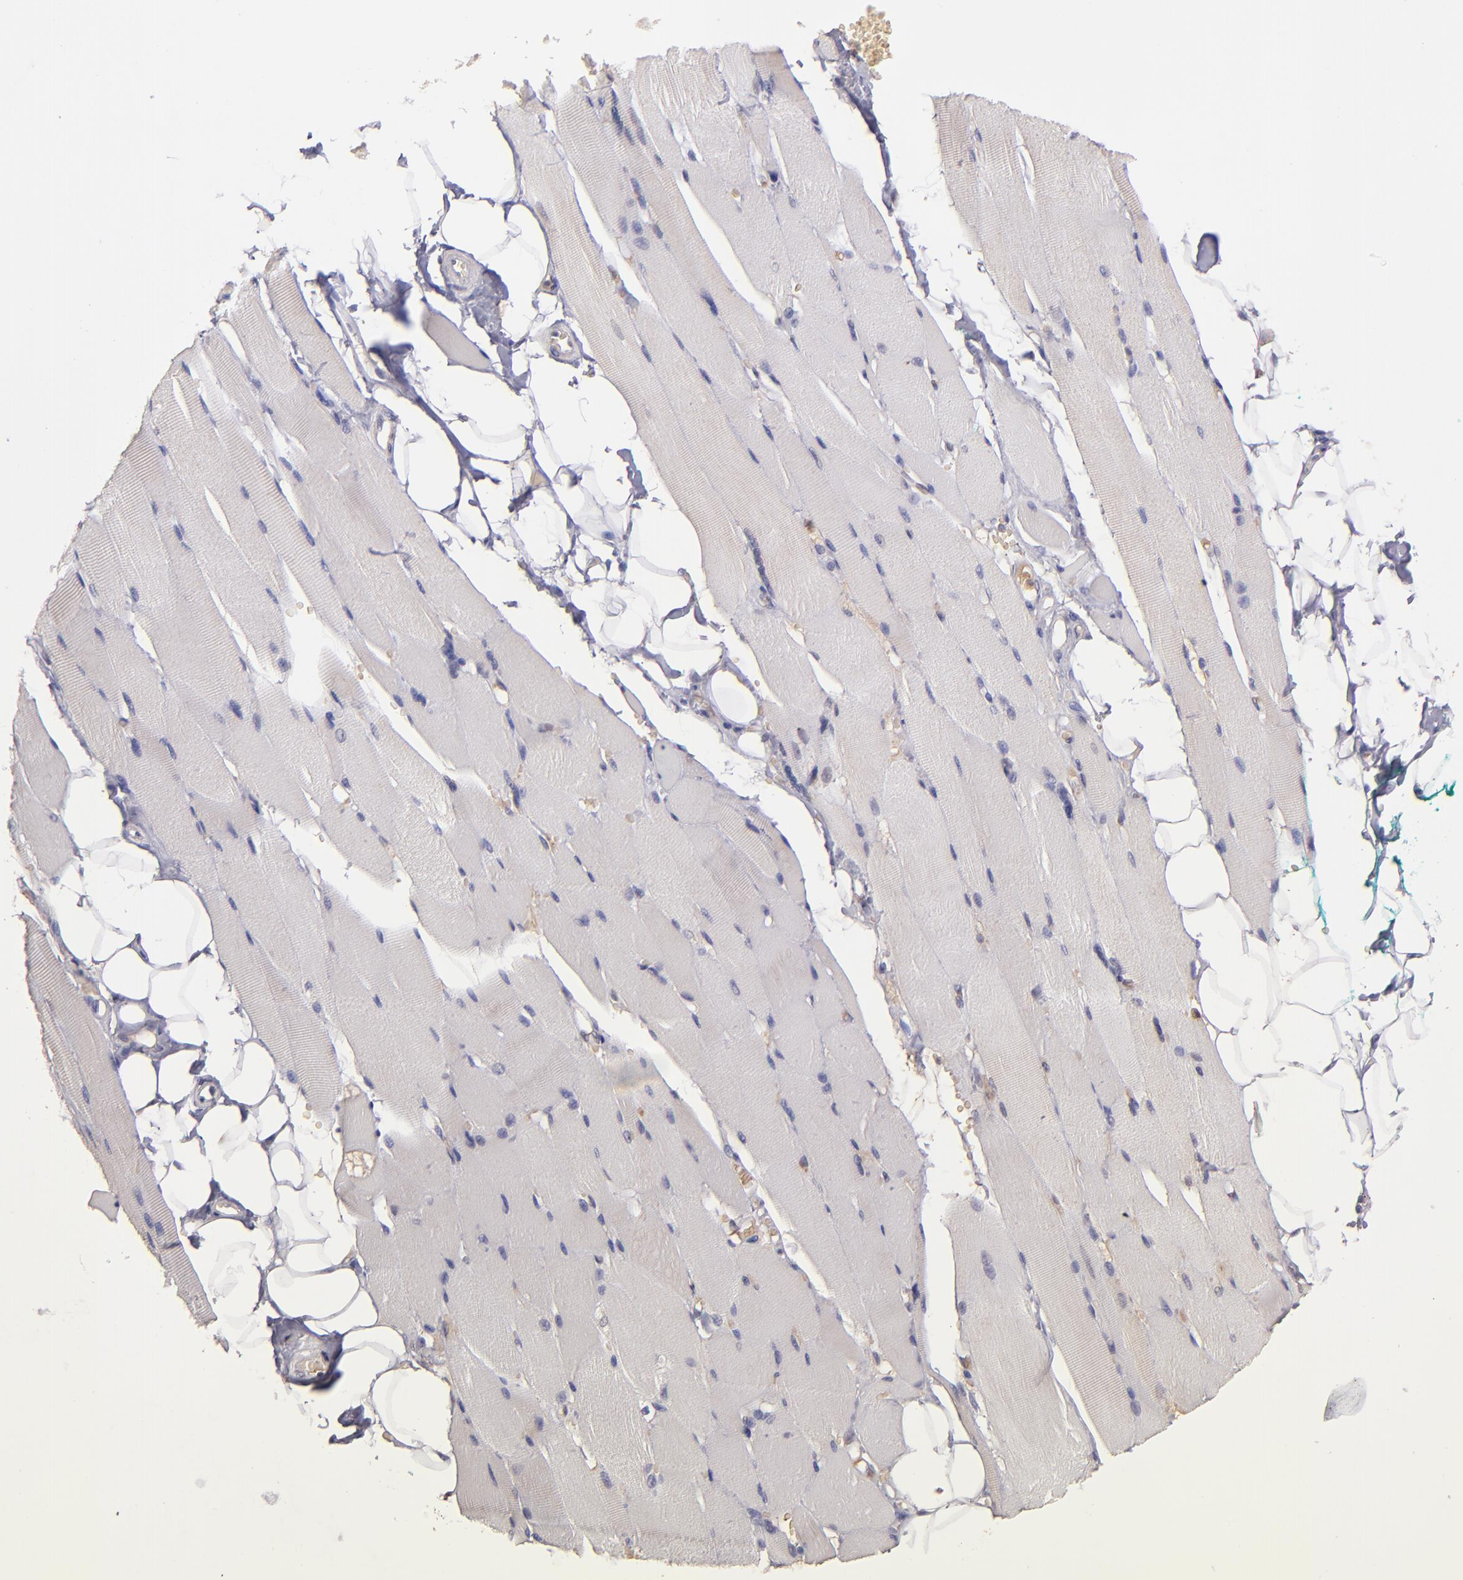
{"staining": {"intensity": "negative", "quantity": "none", "location": "none"}, "tissue": "skeletal muscle", "cell_type": "Myocytes", "image_type": "normal", "snomed": [{"axis": "morphology", "description": "Normal tissue, NOS"}, {"axis": "topography", "description": "Skeletal muscle"}, {"axis": "topography", "description": "Peripheral nerve tissue"}], "caption": "IHC image of unremarkable skeletal muscle stained for a protein (brown), which demonstrates no staining in myocytes. (DAB (3,3'-diaminobenzidine) immunohistochemistry visualized using brightfield microscopy, high magnification).", "gene": "SERPINC1", "patient": {"sex": "female", "age": 84}}